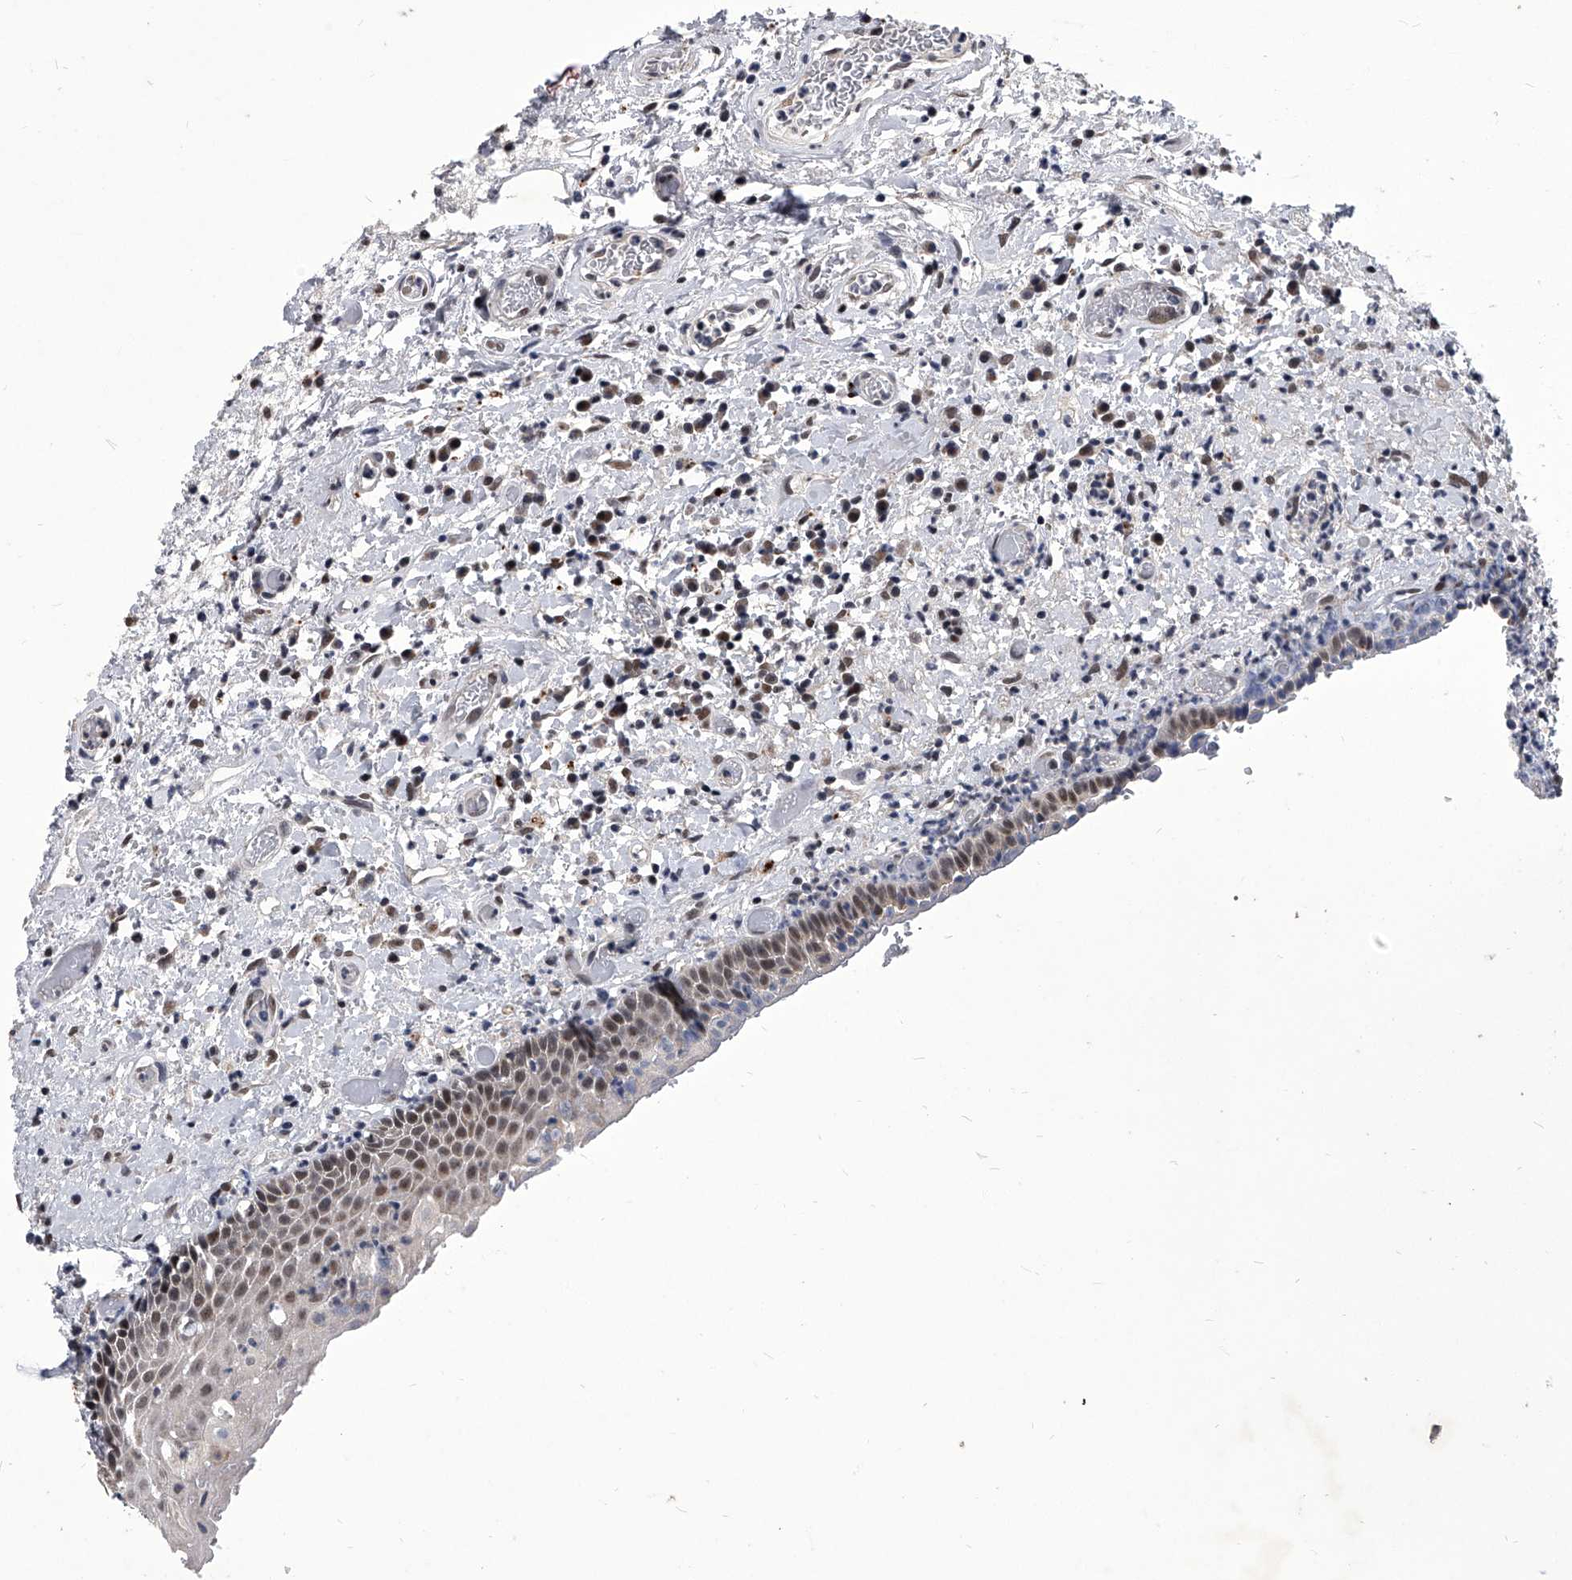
{"staining": {"intensity": "moderate", "quantity": "25%-75%", "location": "cytoplasmic/membranous,nuclear"}, "tissue": "oral mucosa", "cell_type": "Squamous epithelial cells", "image_type": "normal", "snomed": [{"axis": "morphology", "description": "Normal tissue, NOS"}, {"axis": "topography", "description": "Oral tissue"}], "caption": "Immunohistochemical staining of benign oral mucosa exhibits moderate cytoplasmic/membranous,nuclear protein staining in about 25%-75% of squamous epithelial cells.", "gene": "CMTR1", "patient": {"sex": "female", "age": 76}}